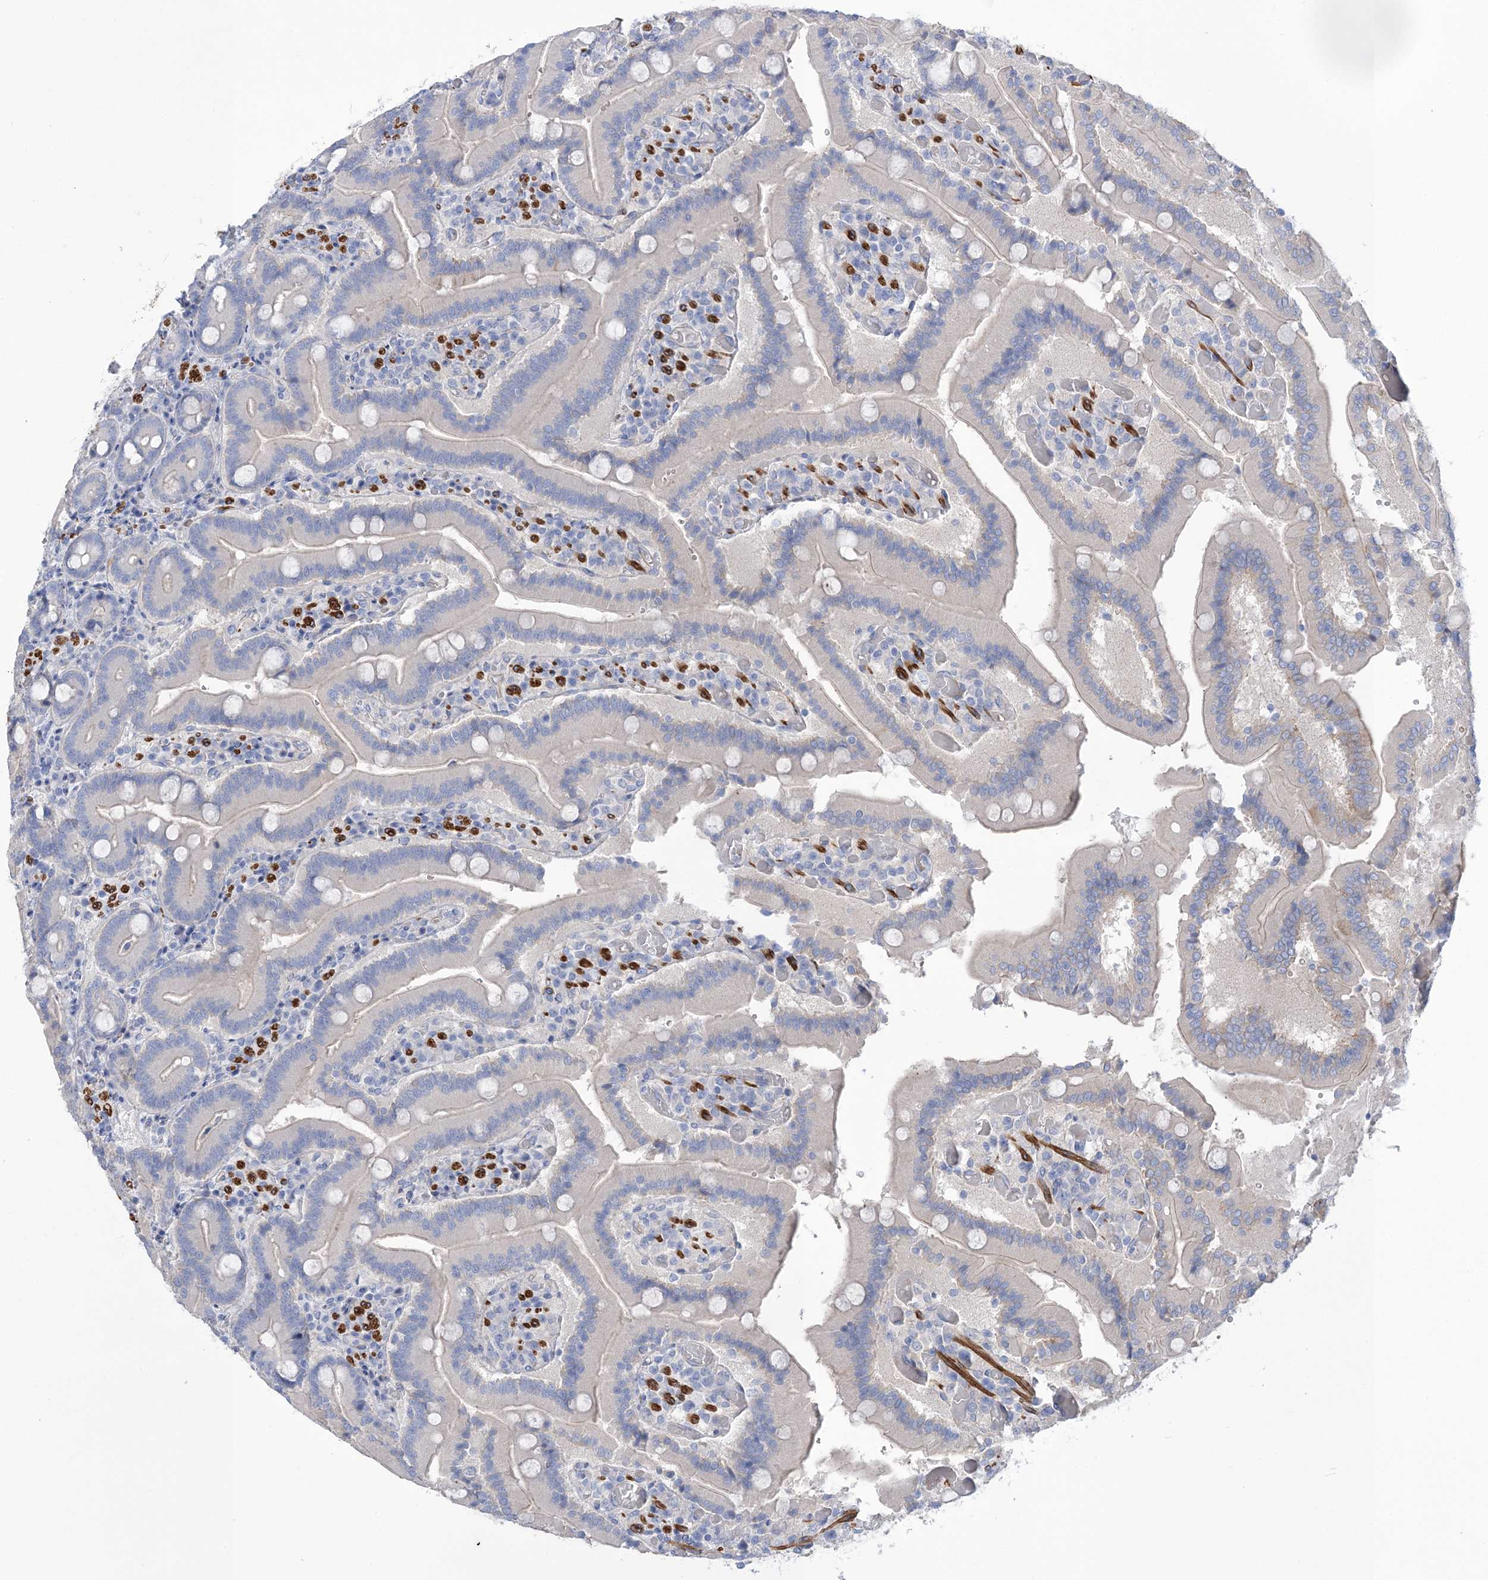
{"staining": {"intensity": "strong", "quantity": "<25%", "location": "cytoplasmic/membranous"}, "tissue": "duodenum", "cell_type": "Glandular cells", "image_type": "normal", "snomed": [{"axis": "morphology", "description": "Normal tissue, NOS"}, {"axis": "topography", "description": "Duodenum"}], "caption": "Immunohistochemical staining of normal human duodenum demonstrates medium levels of strong cytoplasmic/membranous positivity in about <25% of glandular cells.", "gene": "WDR74", "patient": {"sex": "female", "age": 62}}